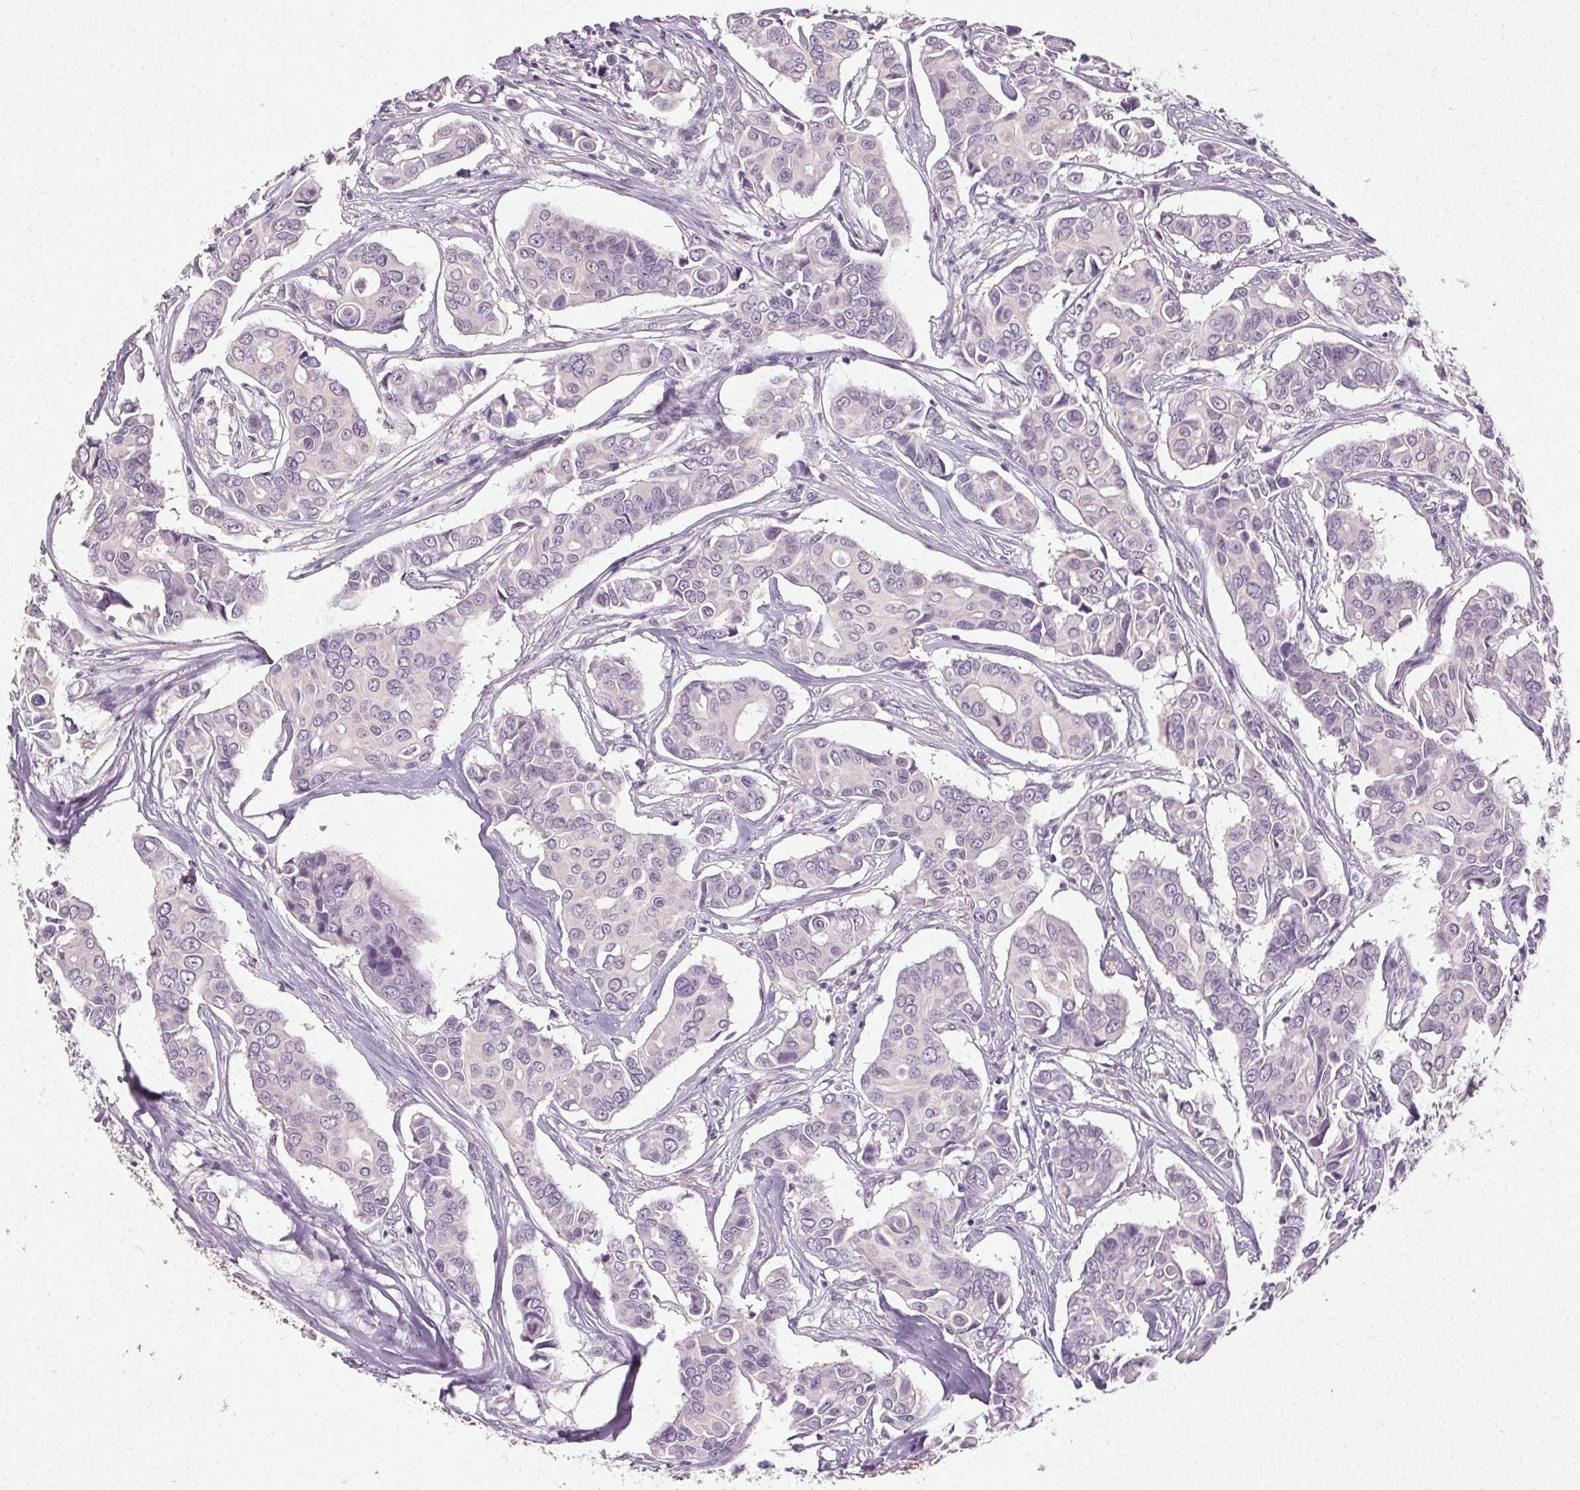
{"staining": {"intensity": "negative", "quantity": "none", "location": "none"}, "tissue": "breast cancer", "cell_type": "Tumor cells", "image_type": "cancer", "snomed": [{"axis": "morphology", "description": "Duct carcinoma"}, {"axis": "topography", "description": "Breast"}], "caption": "The immunohistochemistry (IHC) image has no significant expression in tumor cells of invasive ductal carcinoma (breast) tissue.", "gene": "CLTRN", "patient": {"sex": "female", "age": 54}}